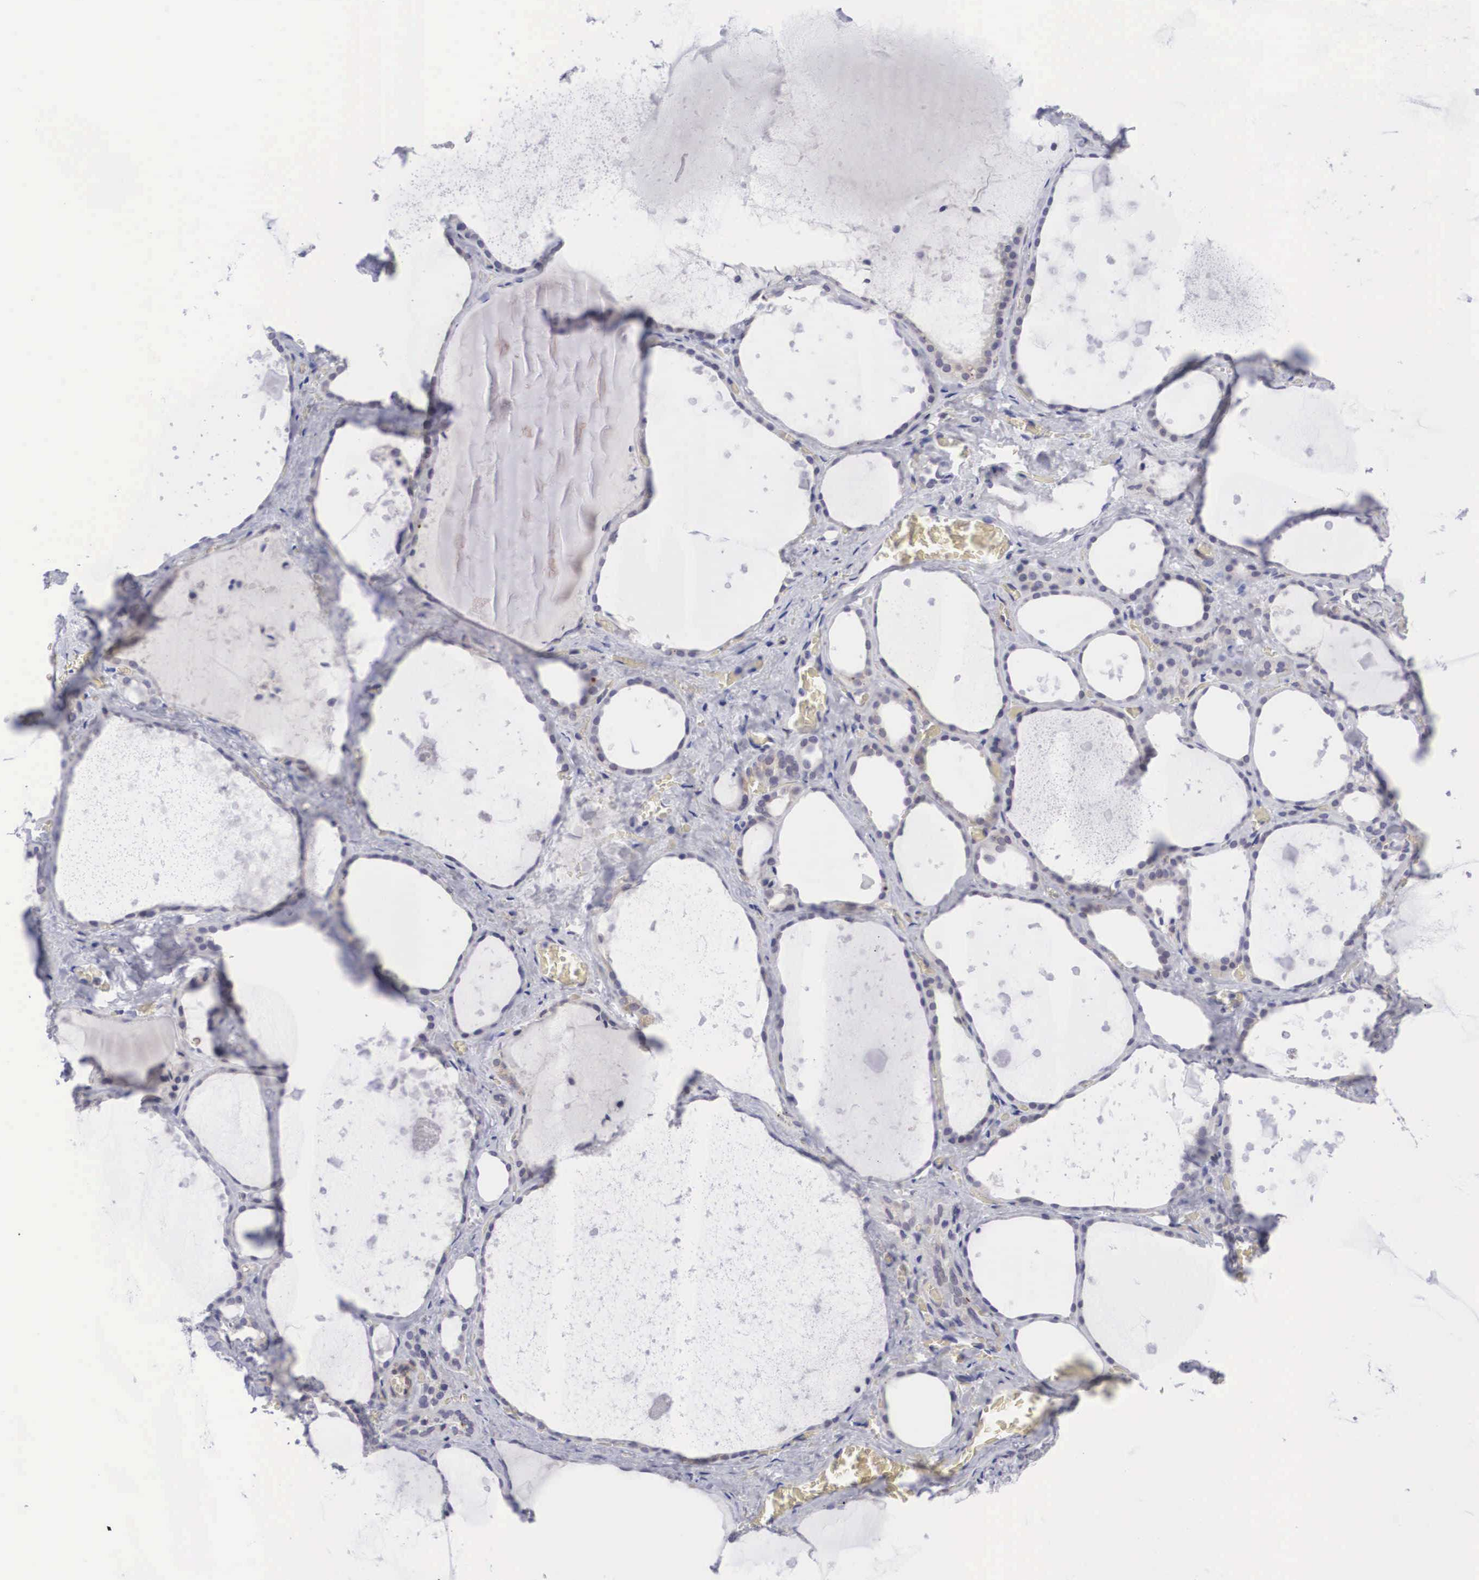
{"staining": {"intensity": "negative", "quantity": "none", "location": "none"}, "tissue": "thyroid gland", "cell_type": "Glandular cells", "image_type": "normal", "snomed": [{"axis": "morphology", "description": "Normal tissue, NOS"}, {"axis": "topography", "description": "Thyroid gland"}], "caption": "Image shows no significant protein positivity in glandular cells of benign thyroid gland.", "gene": "SOX11", "patient": {"sex": "male", "age": 76}}